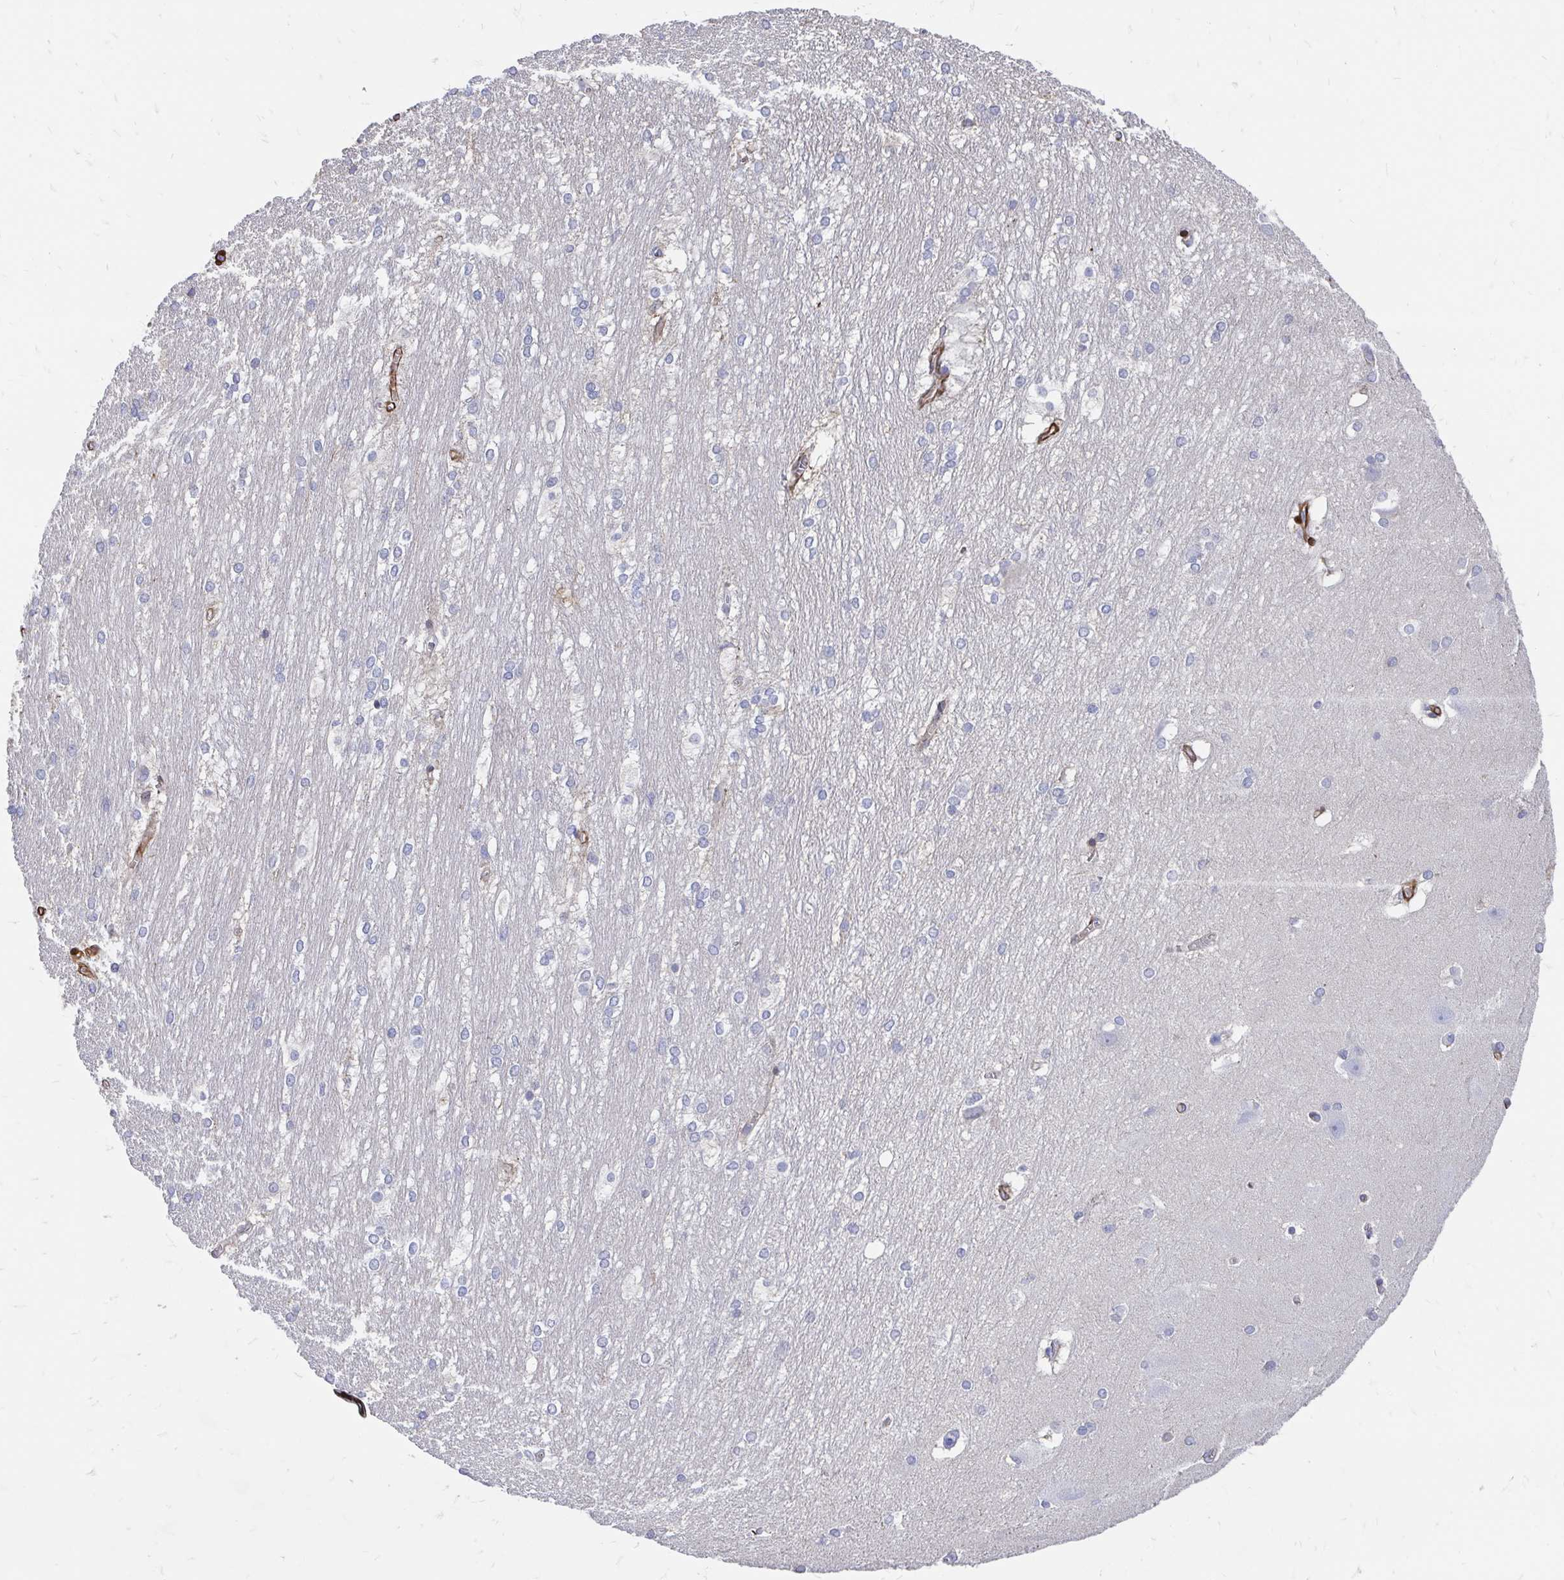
{"staining": {"intensity": "negative", "quantity": "none", "location": "none"}, "tissue": "hippocampus", "cell_type": "Glial cells", "image_type": "normal", "snomed": [{"axis": "morphology", "description": "Normal tissue, NOS"}, {"axis": "topography", "description": "Cerebral cortex"}, {"axis": "topography", "description": "Hippocampus"}], "caption": "A high-resolution micrograph shows immunohistochemistry staining of normal hippocampus, which demonstrates no significant positivity in glial cells.", "gene": "CDKL1", "patient": {"sex": "female", "age": 19}}